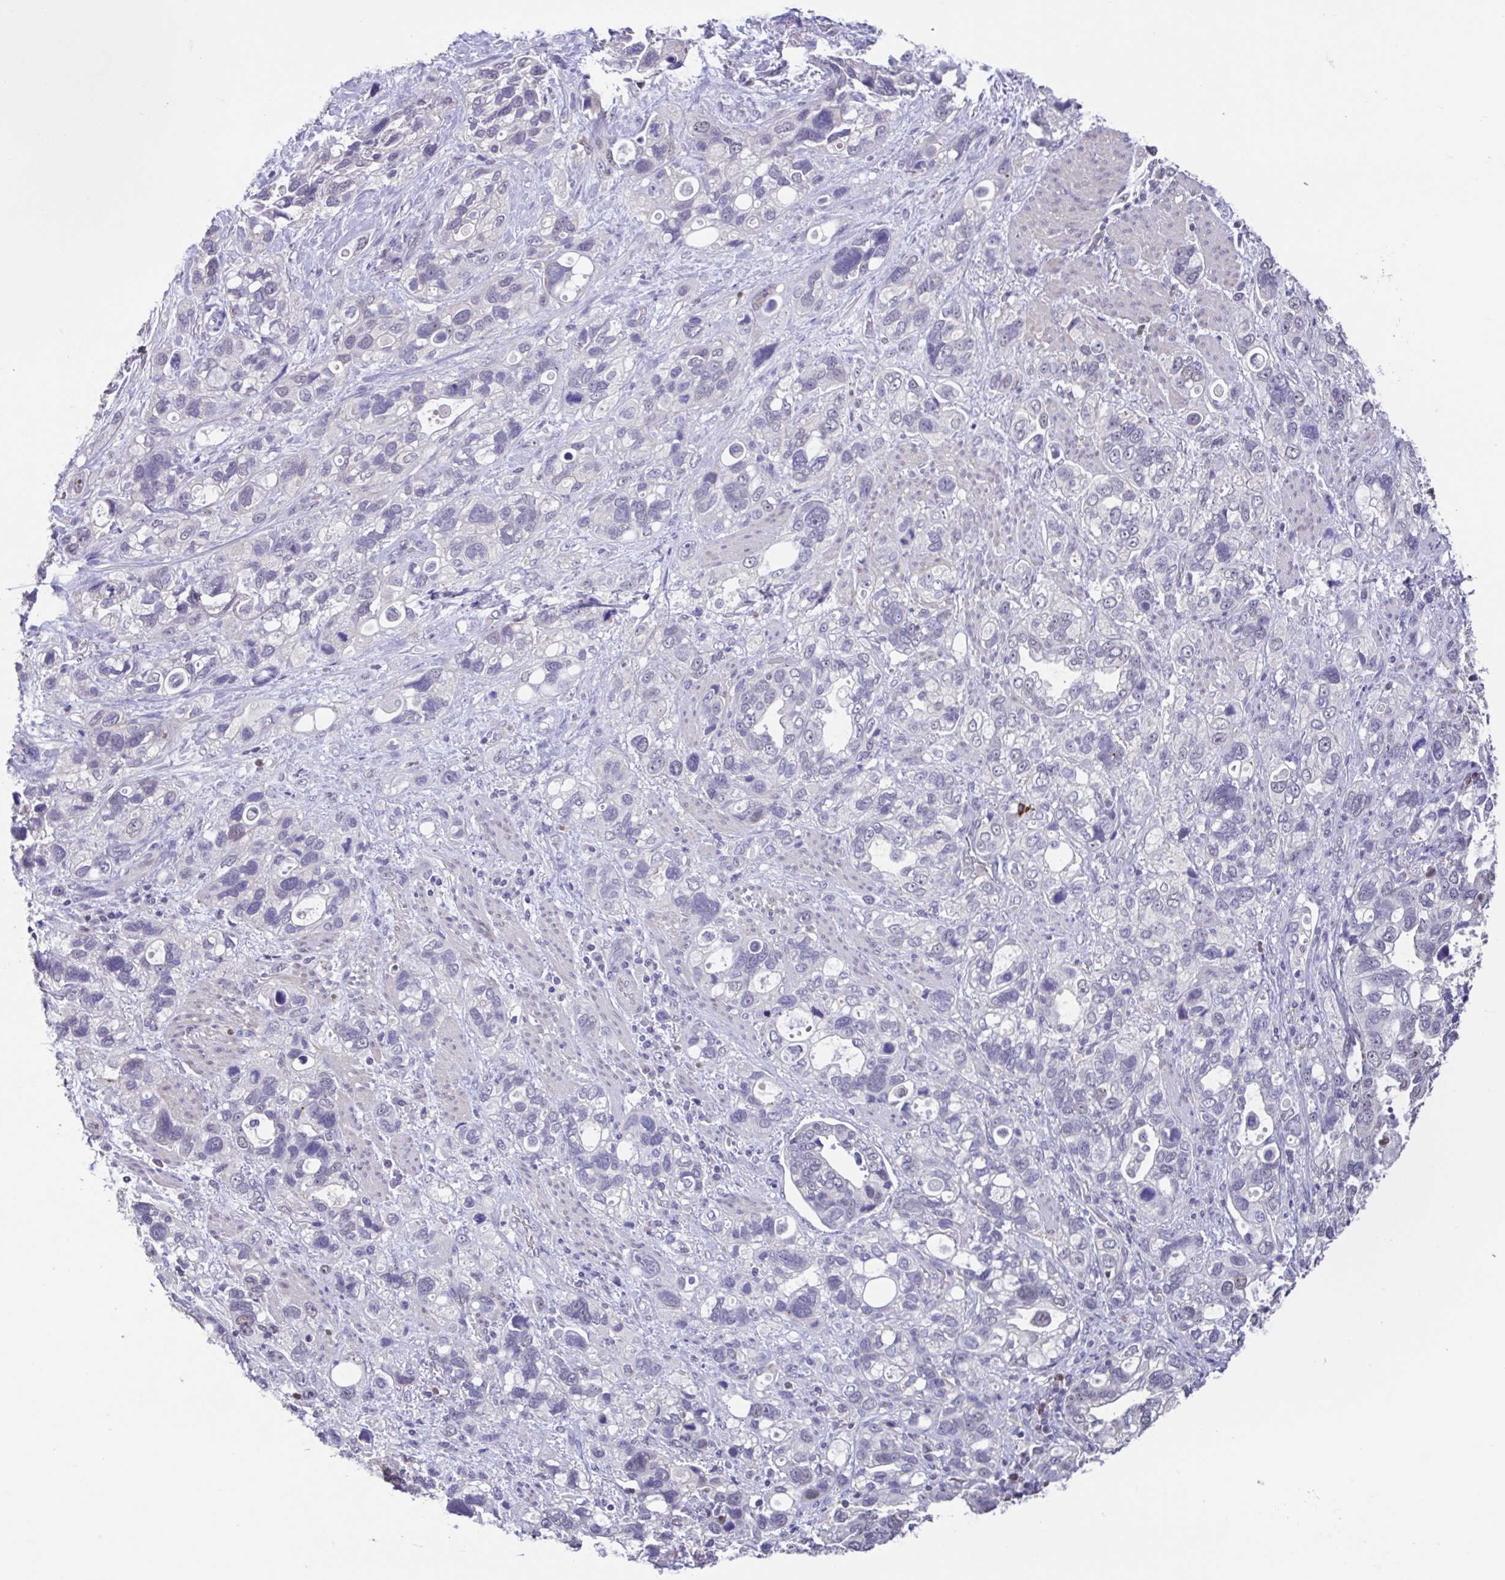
{"staining": {"intensity": "negative", "quantity": "none", "location": "none"}, "tissue": "stomach cancer", "cell_type": "Tumor cells", "image_type": "cancer", "snomed": [{"axis": "morphology", "description": "Adenocarcinoma, NOS"}, {"axis": "topography", "description": "Stomach, upper"}], "caption": "This is an IHC histopathology image of stomach adenocarcinoma. There is no staining in tumor cells.", "gene": "ACTRT3", "patient": {"sex": "female", "age": 81}}